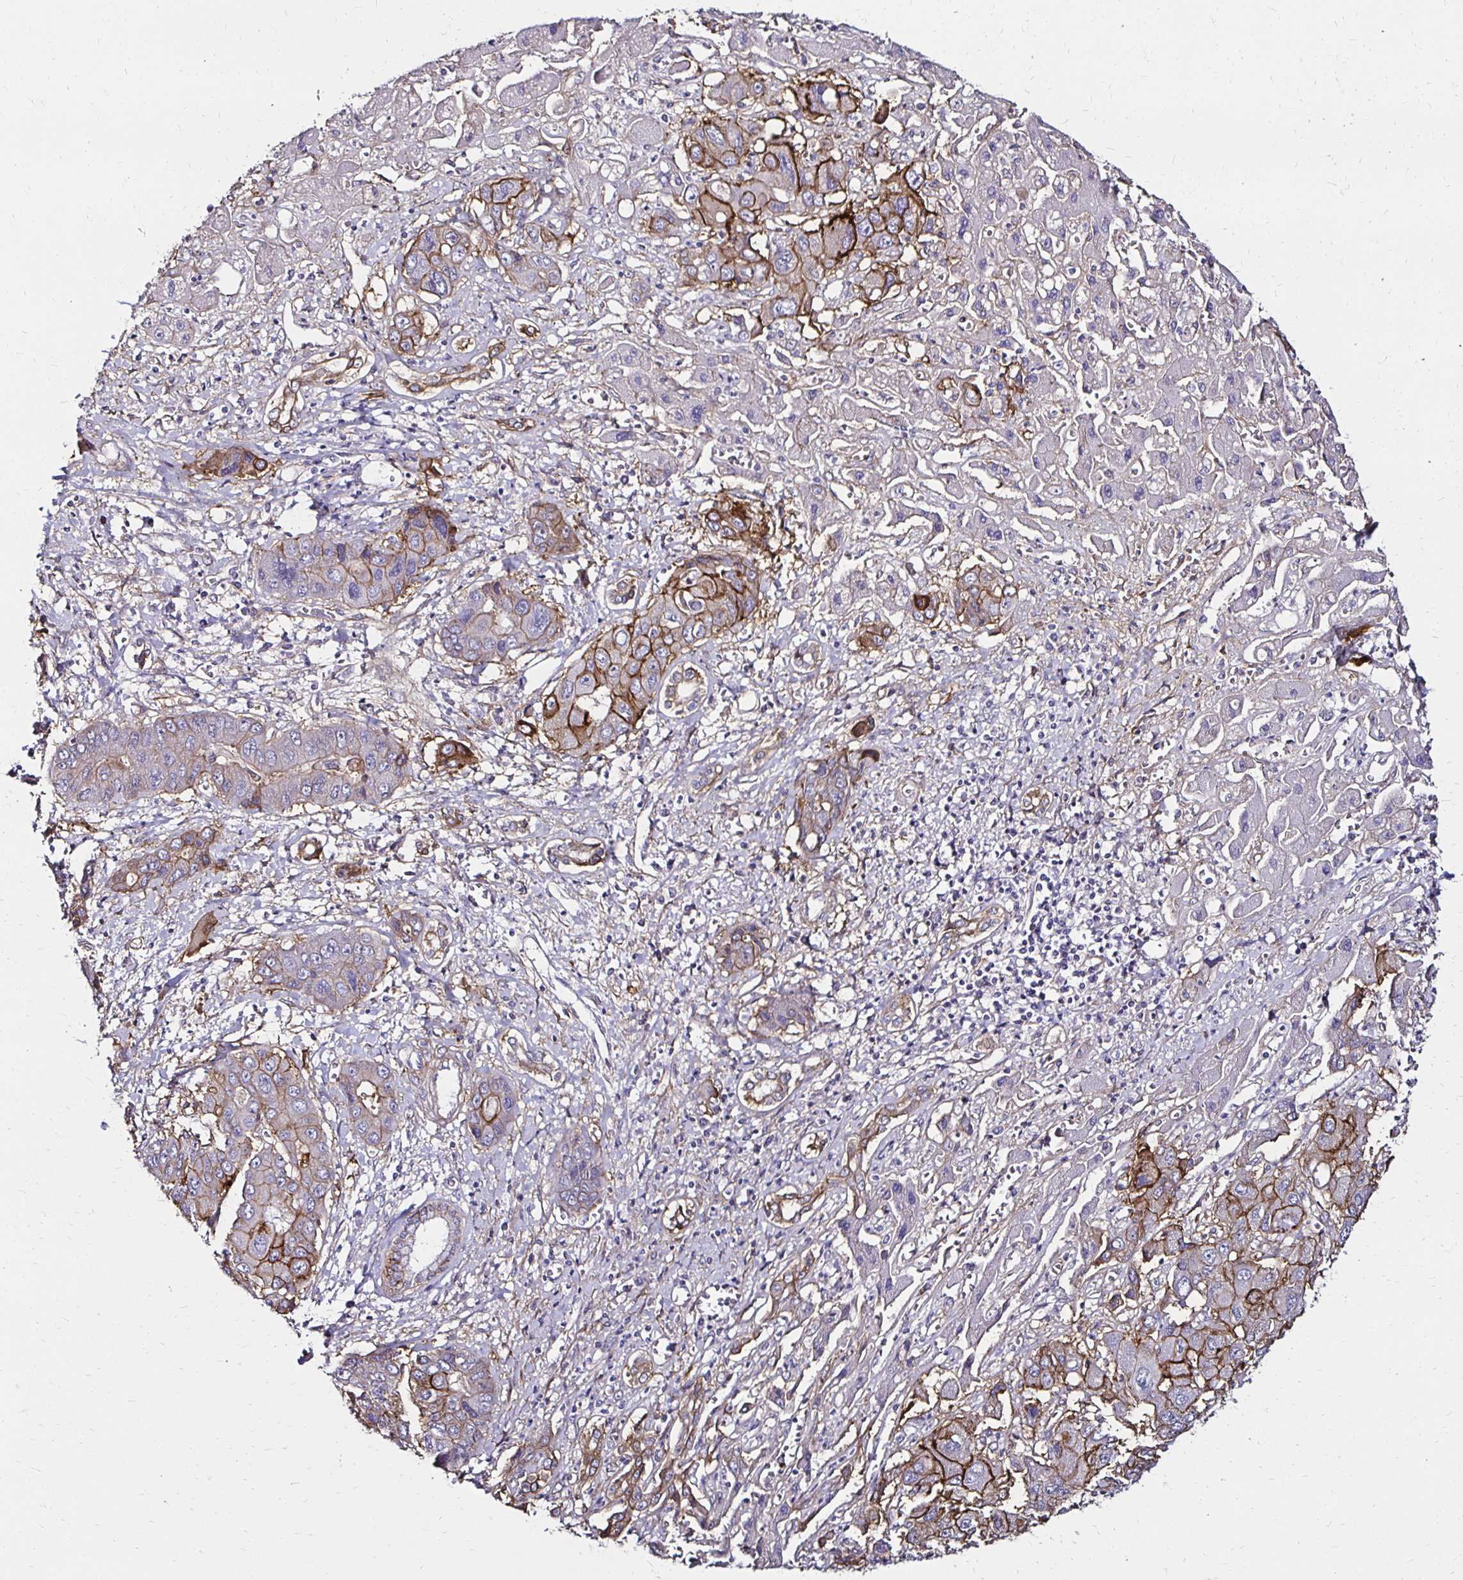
{"staining": {"intensity": "strong", "quantity": "<25%", "location": "cytoplasmic/membranous"}, "tissue": "liver cancer", "cell_type": "Tumor cells", "image_type": "cancer", "snomed": [{"axis": "morphology", "description": "Cholangiocarcinoma"}, {"axis": "topography", "description": "Liver"}], "caption": "Protein expression analysis of human cholangiocarcinoma (liver) reveals strong cytoplasmic/membranous positivity in about <25% of tumor cells.", "gene": "ITGB1", "patient": {"sex": "male", "age": 67}}